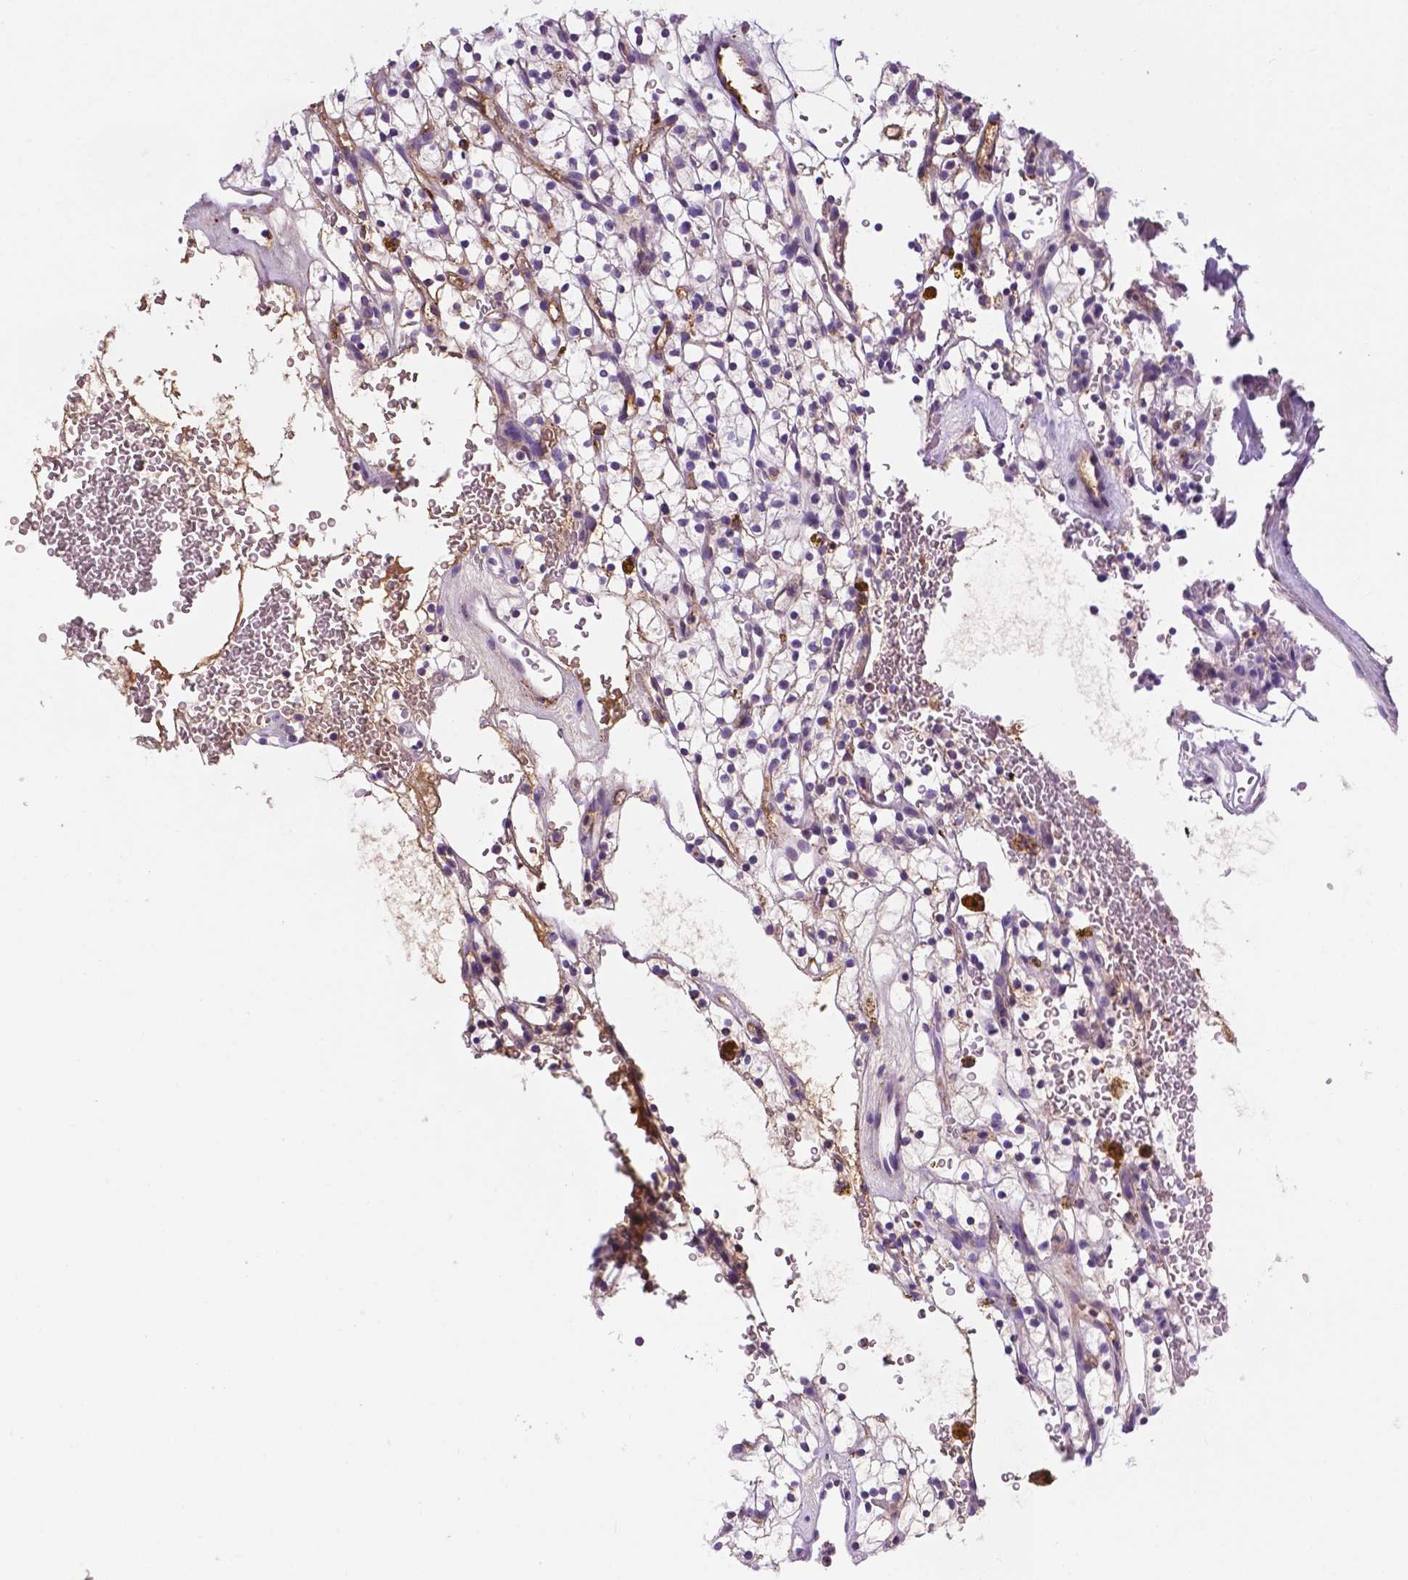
{"staining": {"intensity": "negative", "quantity": "none", "location": "none"}, "tissue": "renal cancer", "cell_type": "Tumor cells", "image_type": "cancer", "snomed": [{"axis": "morphology", "description": "Adenocarcinoma, NOS"}, {"axis": "topography", "description": "Kidney"}], "caption": "Immunohistochemical staining of adenocarcinoma (renal) demonstrates no significant staining in tumor cells.", "gene": "APOE", "patient": {"sex": "female", "age": 64}}